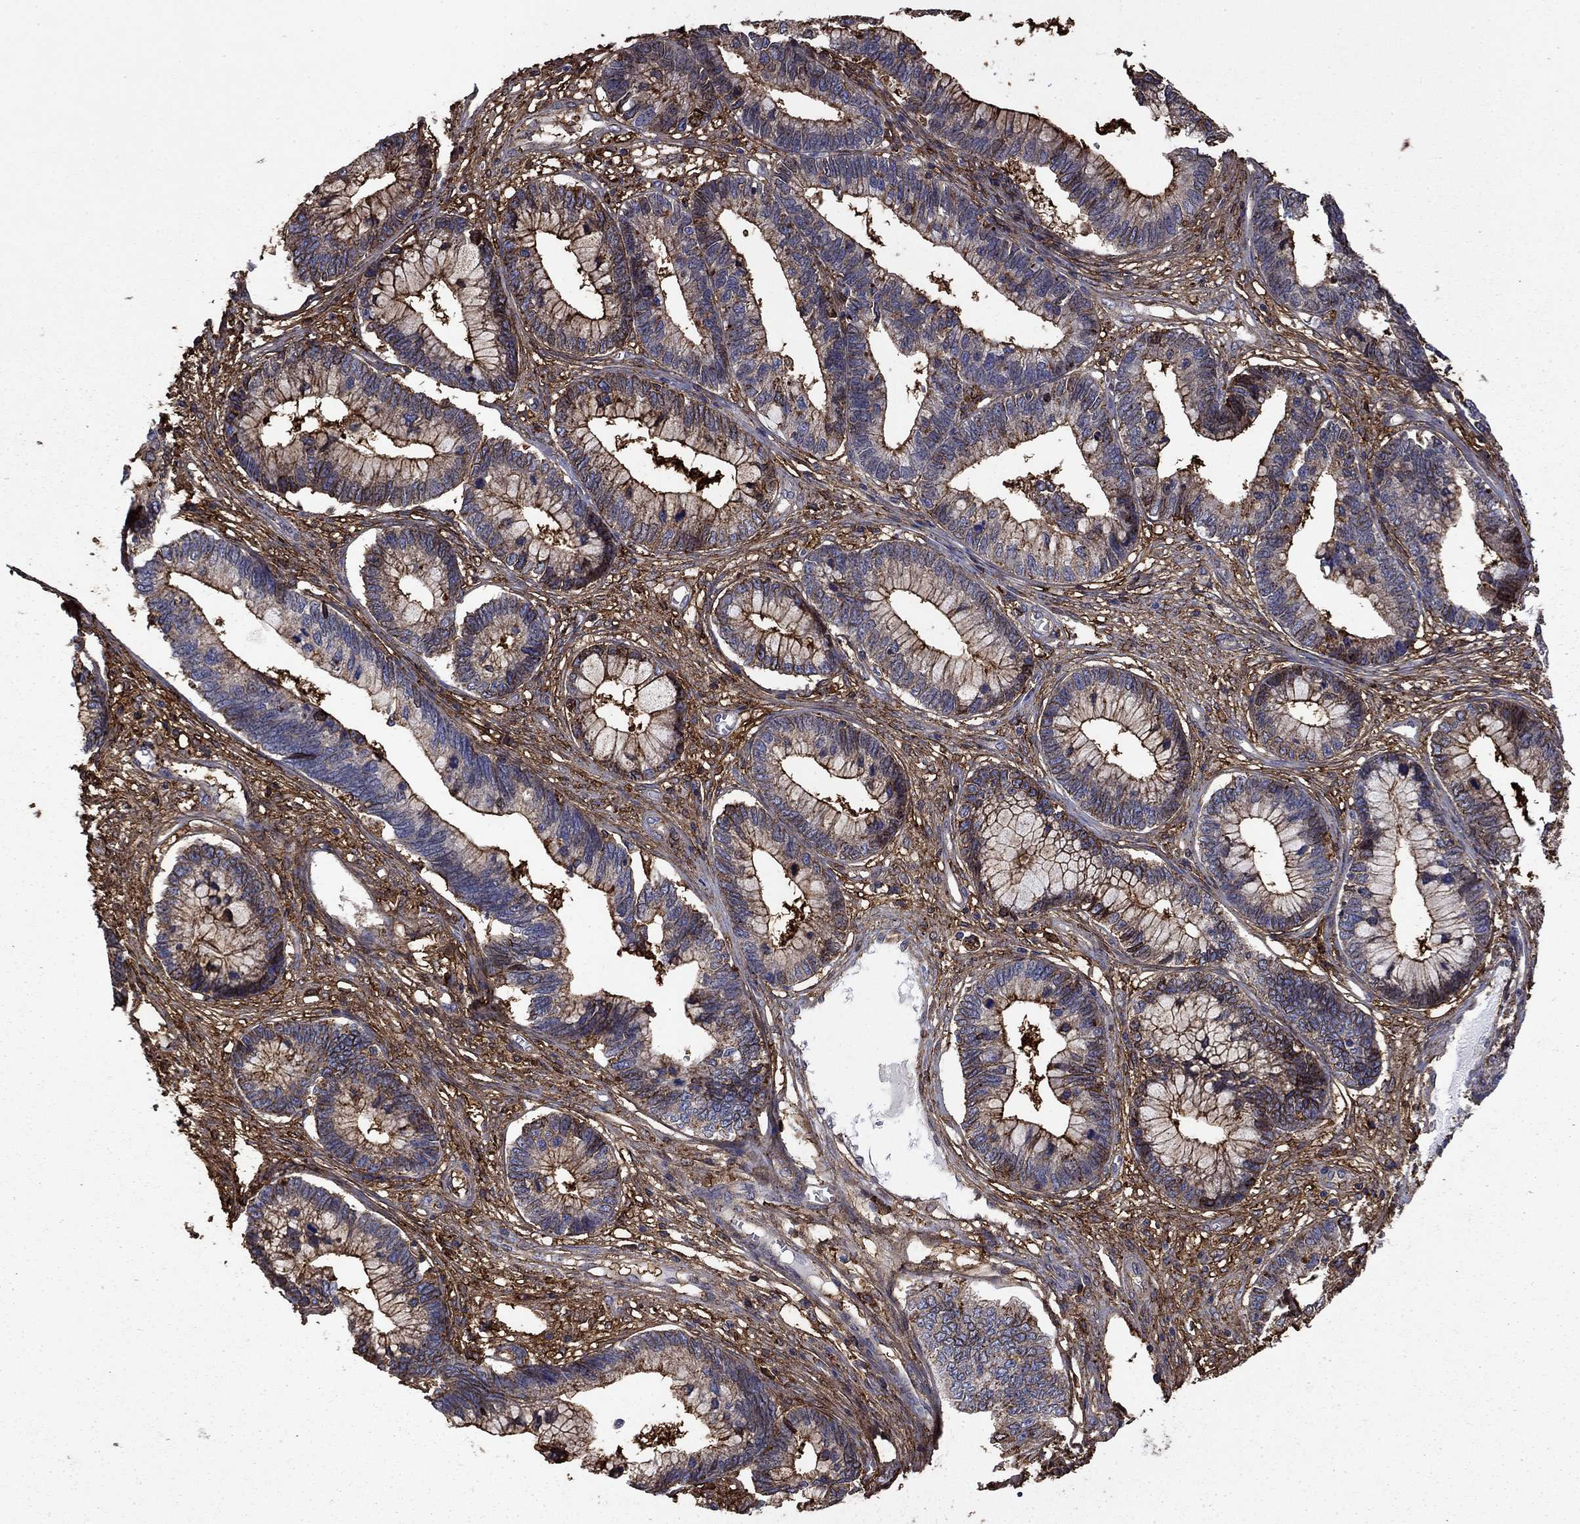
{"staining": {"intensity": "strong", "quantity": "<25%", "location": "cytoplasmic/membranous"}, "tissue": "cervical cancer", "cell_type": "Tumor cells", "image_type": "cancer", "snomed": [{"axis": "morphology", "description": "Adenocarcinoma, NOS"}, {"axis": "topography", "description": "Cervix"}], "caption": "A photomicrograph of human cervical cancer stained for a protein demonstrates strong cytoplasmic/membranous brown staining in tumor cells.", "gene": "PLAU", "patient": {"sex": "female", "age": 44}}